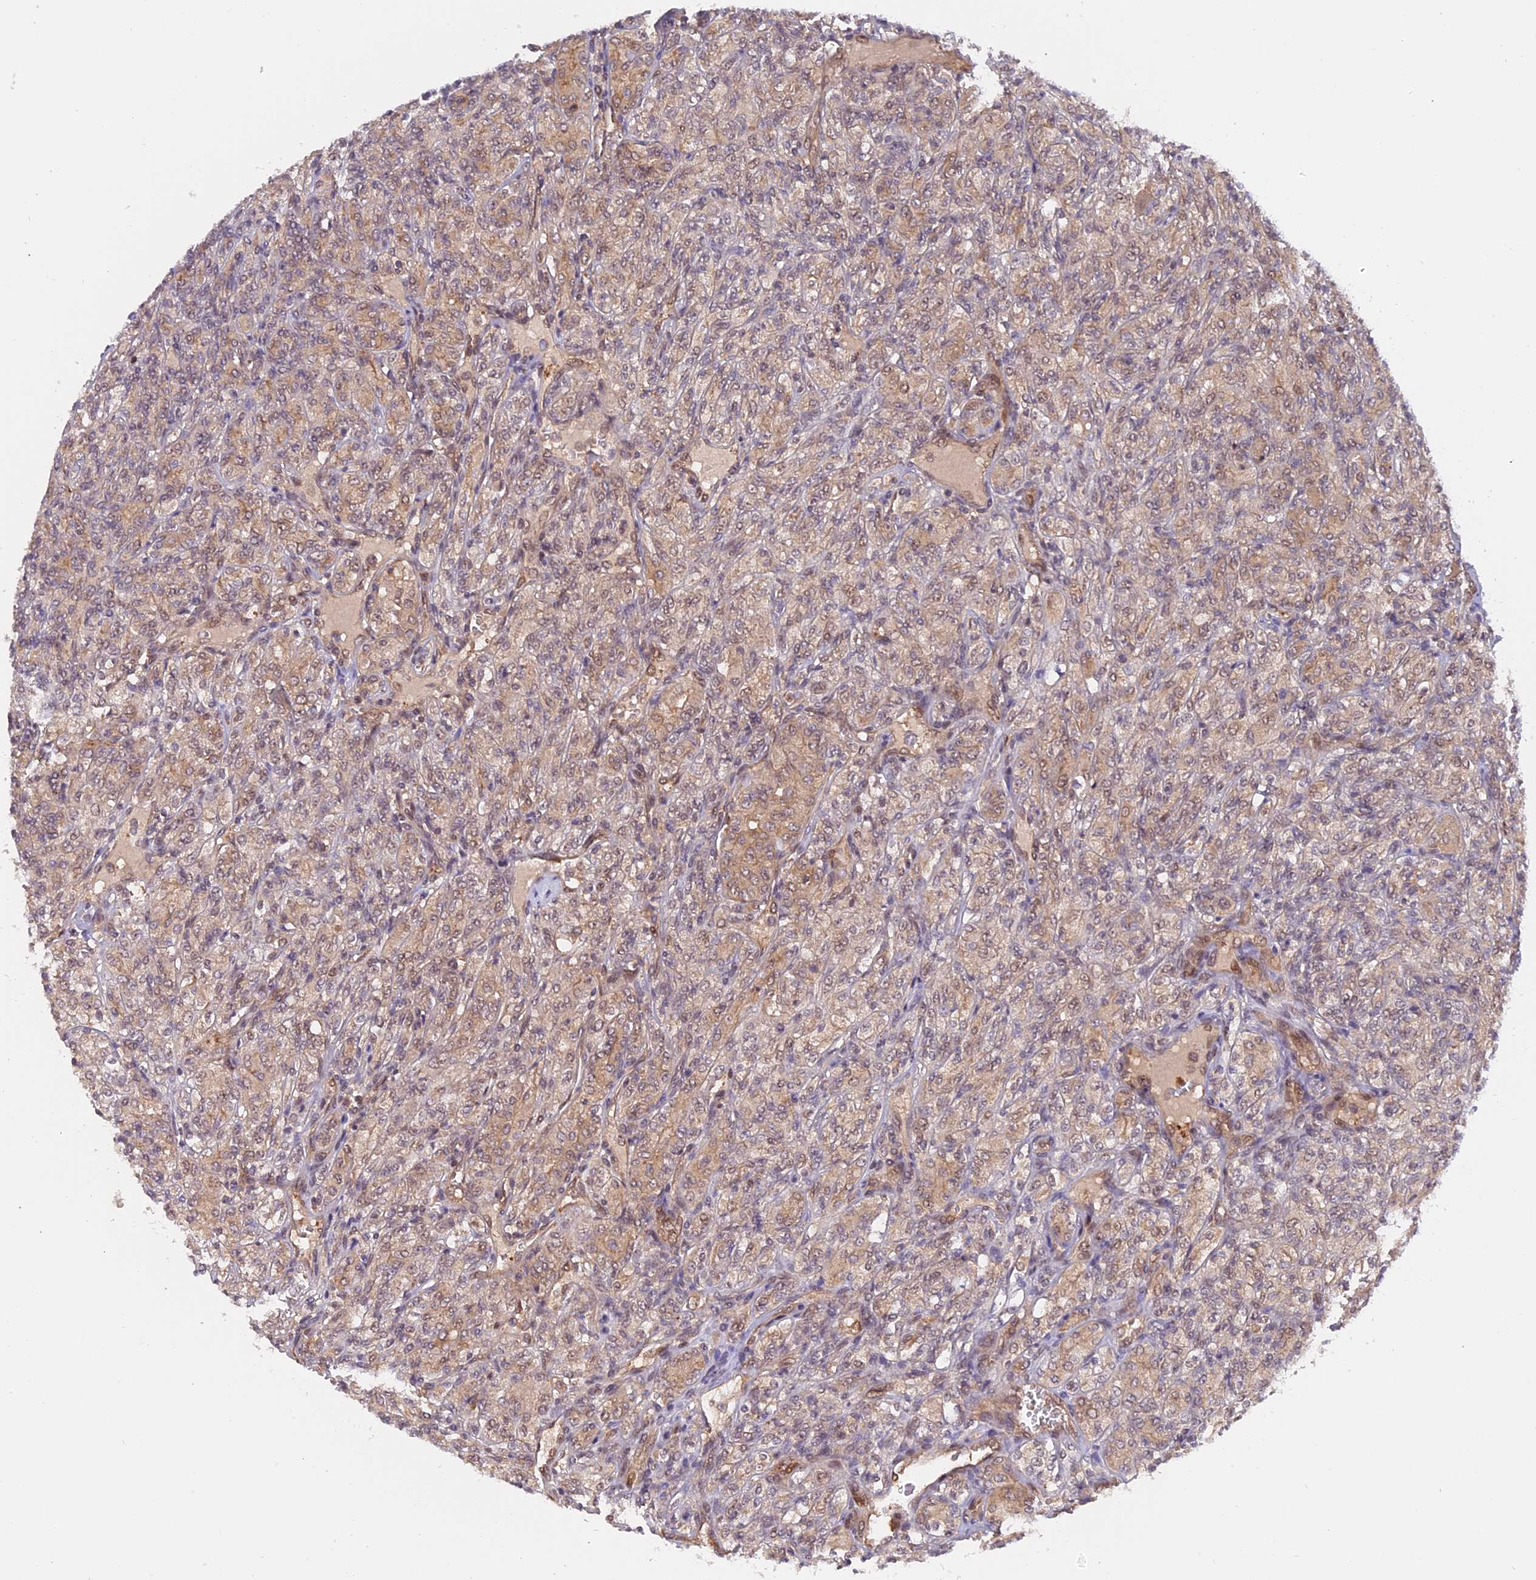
{"staining": {"intensity": "weak", "quantity": "25%-75%", "location": "cytoplasmic/membranous,nuclear"}, "tissue": "renal cancer", "cell_type": "Tumor cells", "image_type": "cancer", "snomed": [{"axis": "morphology", "description": "Adenocarcinoma, NOS"}, {"axis": "topography", "description": "Kidney"}], "caption": "Human renal cancer (adenocarcinoma) stained with a brown dye displays weak cytoplasmic/membranous and nuclear positive positivity in approximately 25%-75% of tumor cells.", "gene": "ZNF428", "patient": {"sex": "male", "age": 77}}